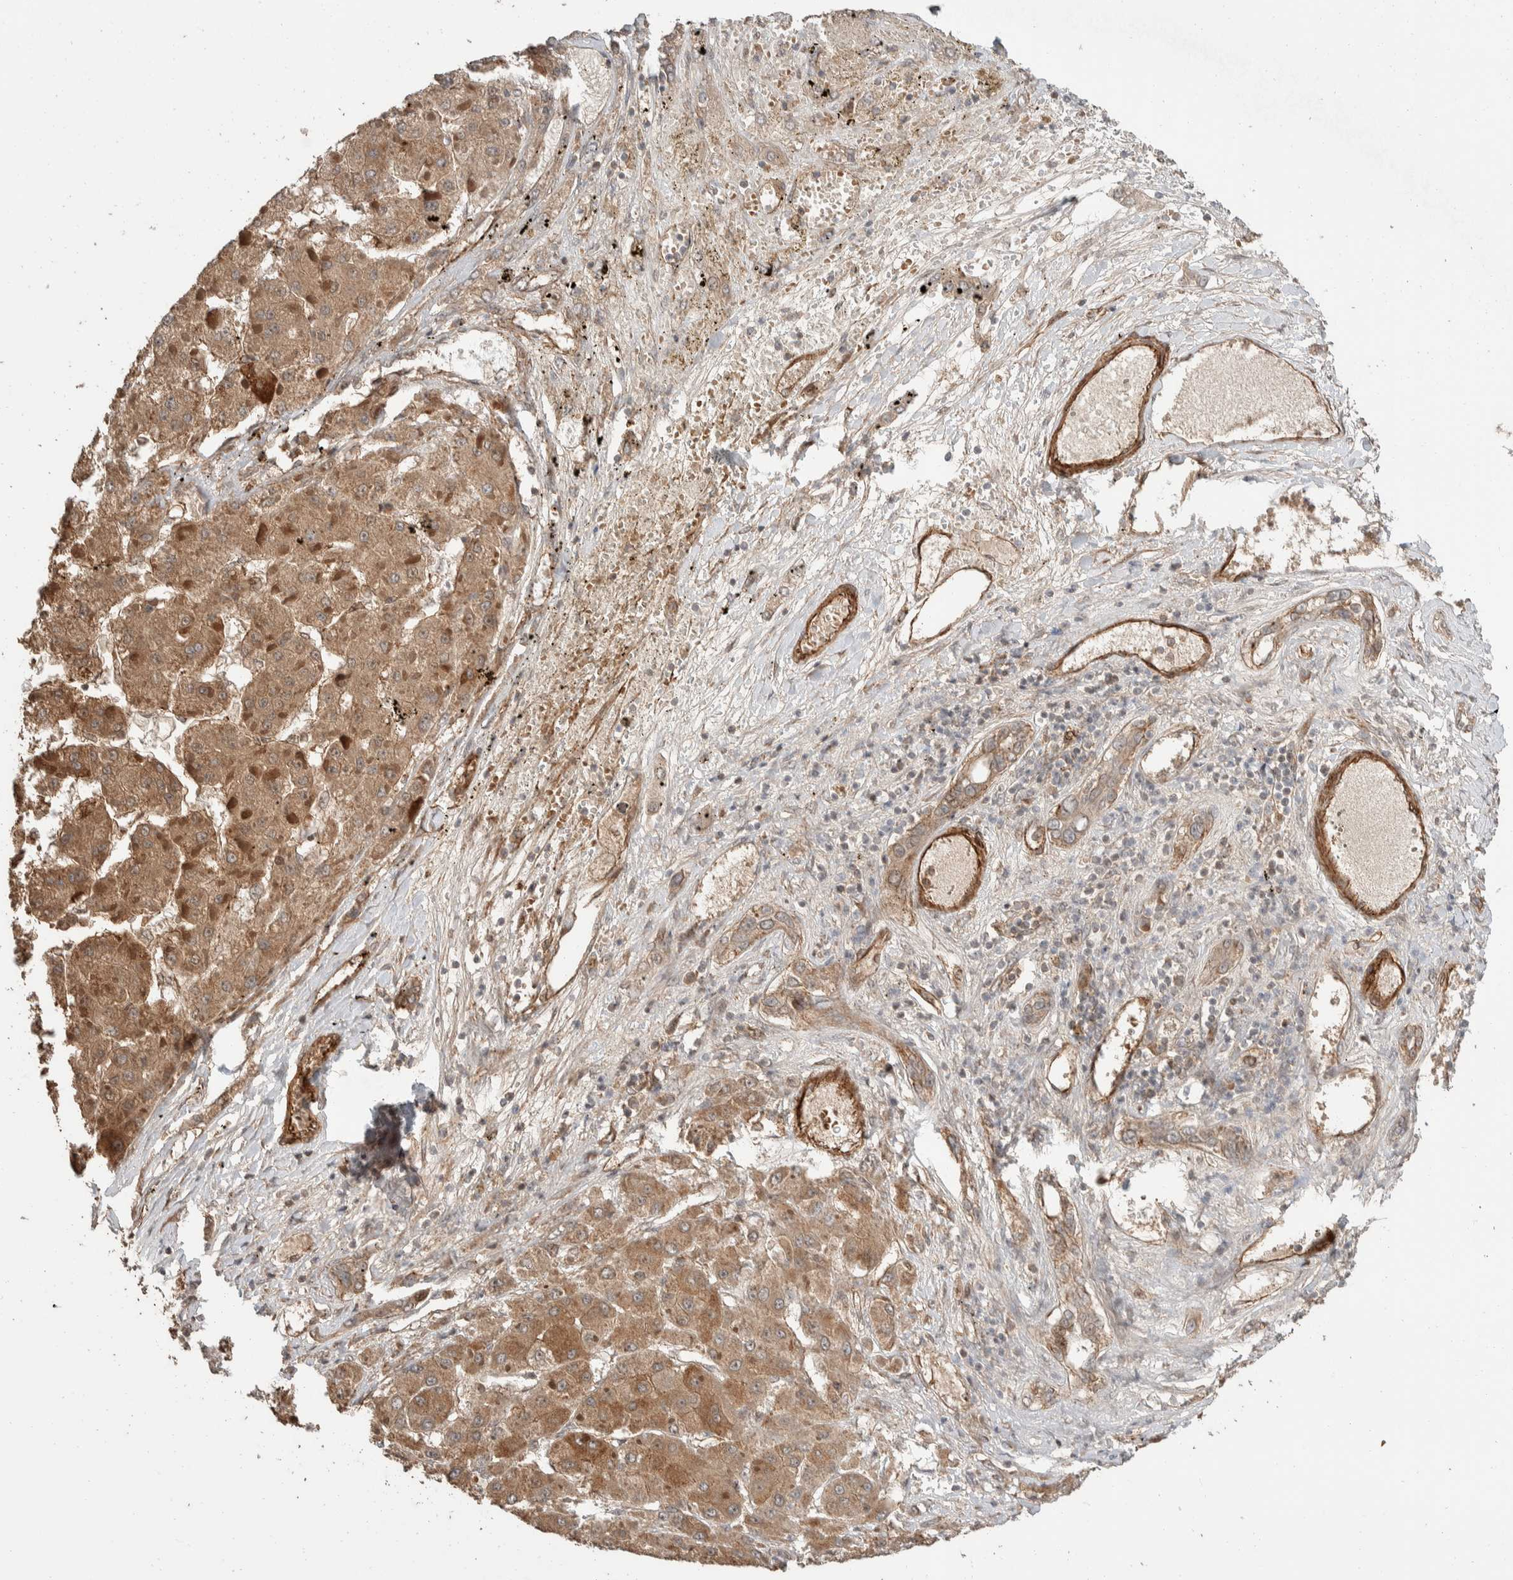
{"staining": {"intensity": "moderate", "quantity": ">75%", "location": "cytoplasmic/membranous"}, "tissue": "liver cancer", "cell_type": "Tumor cells", "image_type": "cancer", "snomed": [{"axis": "morphology", "description": "Carcinoma, Hepatocellular, NOS"}, {"axis": "topography", "description": "Liver"}], "caption": "Immunohistochemical staining of hepatocellular carcinoma (liver) displays medium levels of moderate cytoplasmic/membranous protein expression in about >75% of tumor cells. The staining was performed using DAB, with brown indicating positive protein expression. Nuclei are stained blue with hematoxylin.", "gene": "ERC1", "patient": {"sex": "female", "age": 73}}